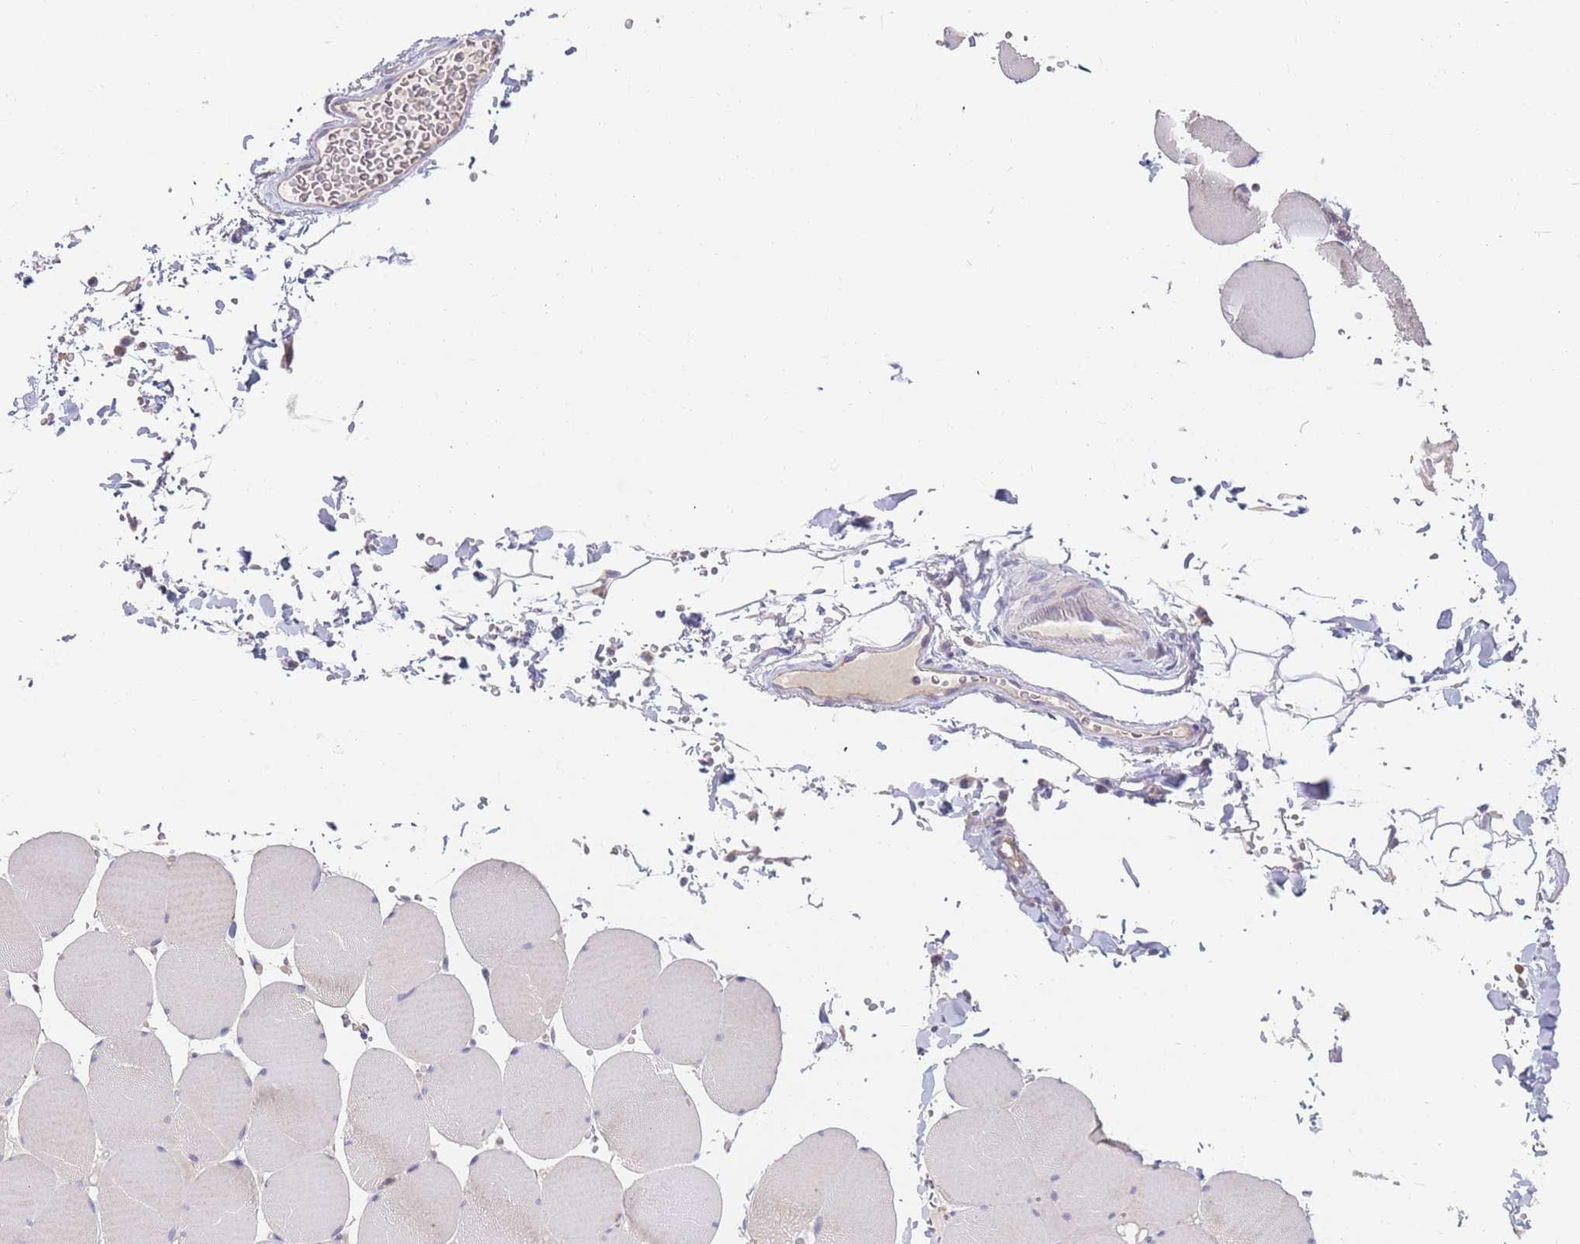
{"staining": {"intensity": "moderate", "quantity": "<25%", "location": "cytoplasmic/membranous"}, "tissue": "skeletal muscle", "cell_type": "Myocytes", "image_type": "normal", "snomed": [{"axis": "morphology", "description": "Normal tissue, NOS"}, {"axis": "topography", "description": "Skeletal muscle"}, {"axis": "topography", "description": "Head-Neck"}], "caption": "The micrograph displays staining of normal skeletal muscle, revealing moderate cytoplasmic/membranous protein expression (brown color) within myocytes. (Brightfield microscopy of DAB IHC at high magnification).", "gene": "BORCS5", "patient": {"sex": "male", "age": 66}}